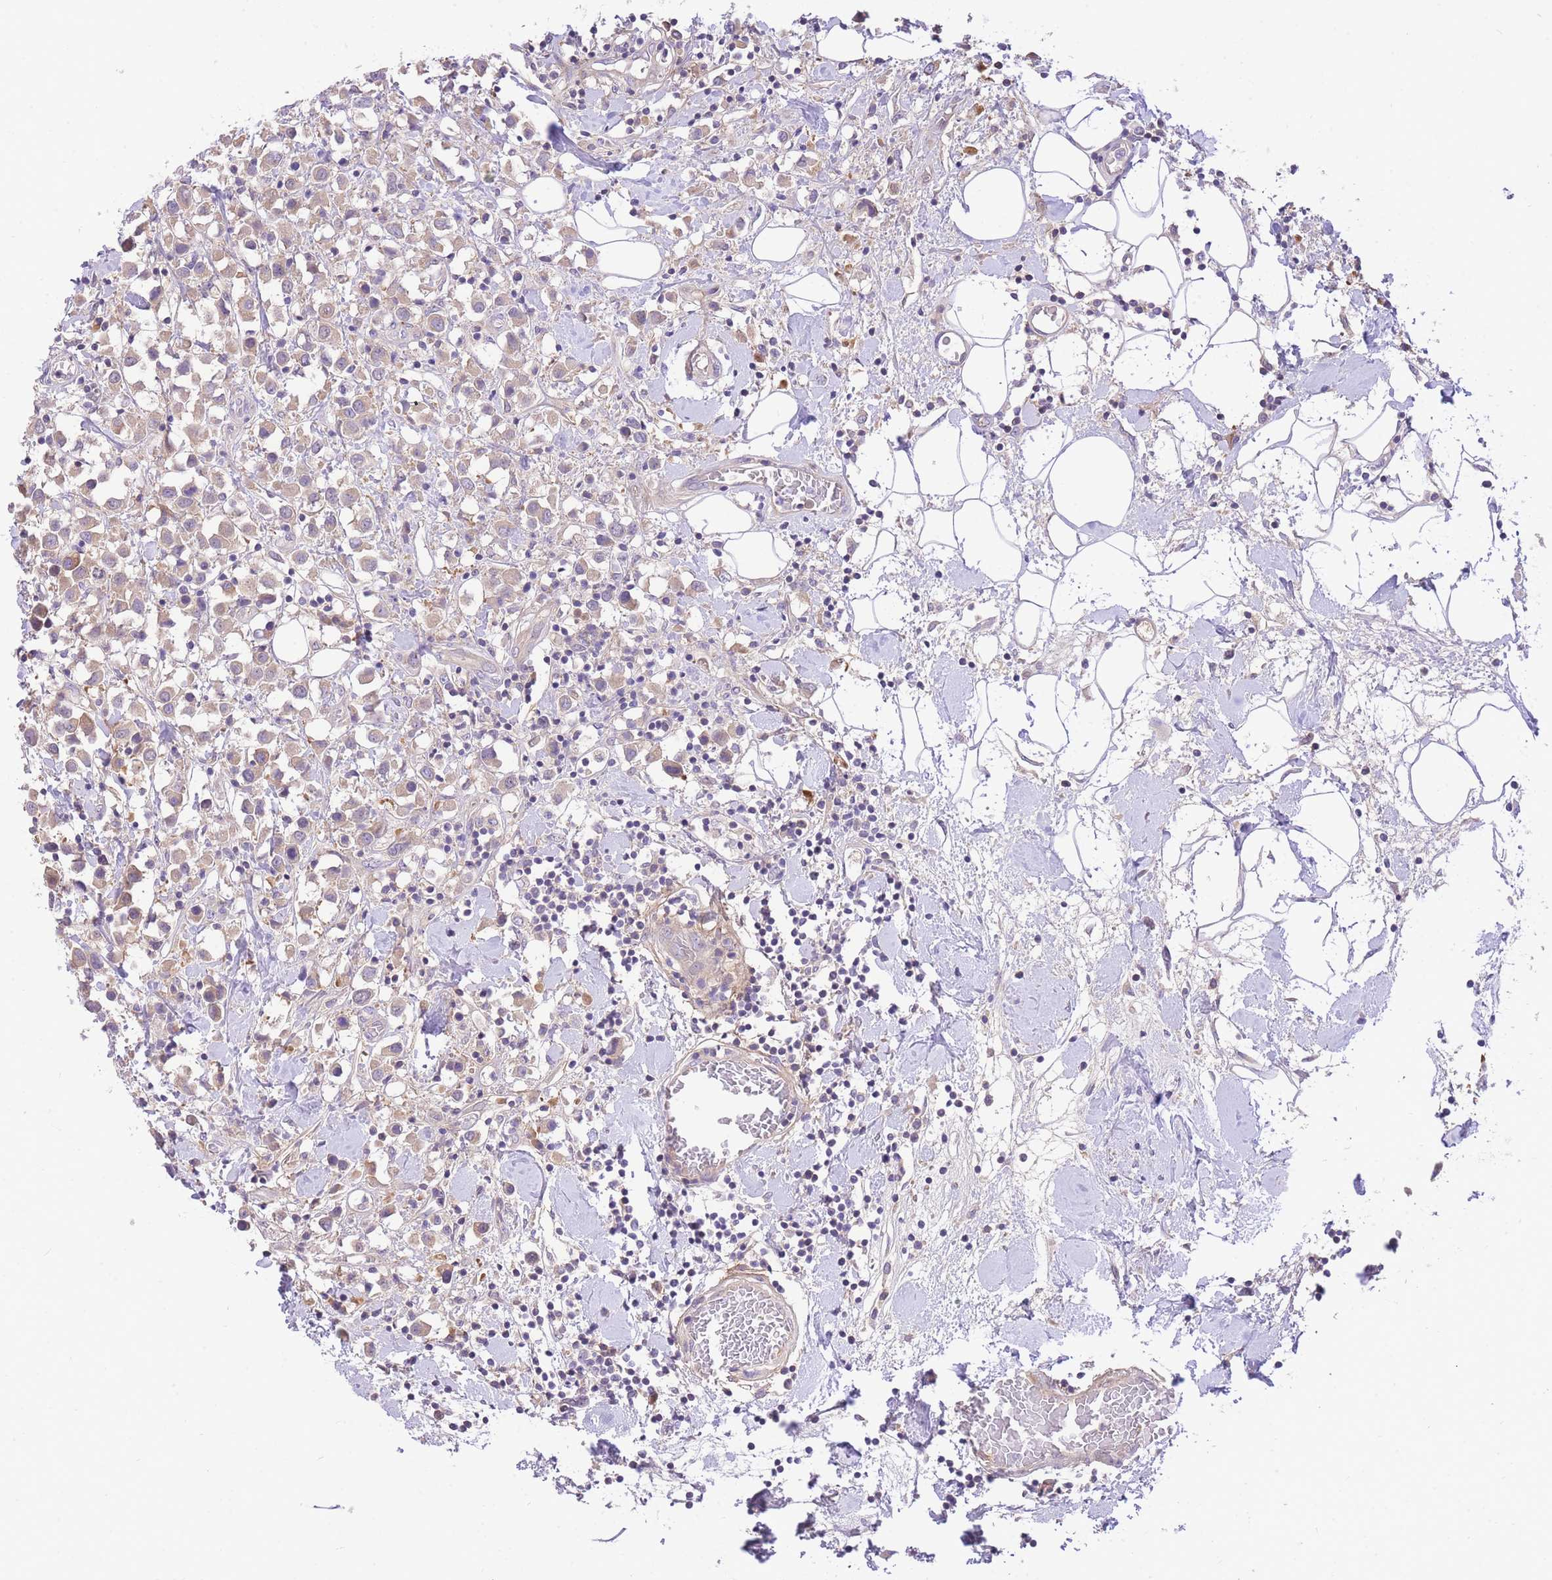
{"staining": {"intensity": "weak", "quantity": ">75%", "location": "cytoplasmic/membranous"}, "tissue": "breast cancer", "cell_type": "Tumor cells", "image_type": "cancer", "snomed": [{"axis": "morphology", "description": "Duct carcinoma"}, {"axis": "topography", "description": "Breast"}], "caption": "Breast cancer tissue exhibits weak cytoplasmic/membranous positivity in approximately >75% of tumor cells, visualized by immunohistochemistry. (brown staining indicates protein expression, while blue staining denotes nuclei).", "gene": "LIPH", "patient": {"sex": "female", "age": 61}}